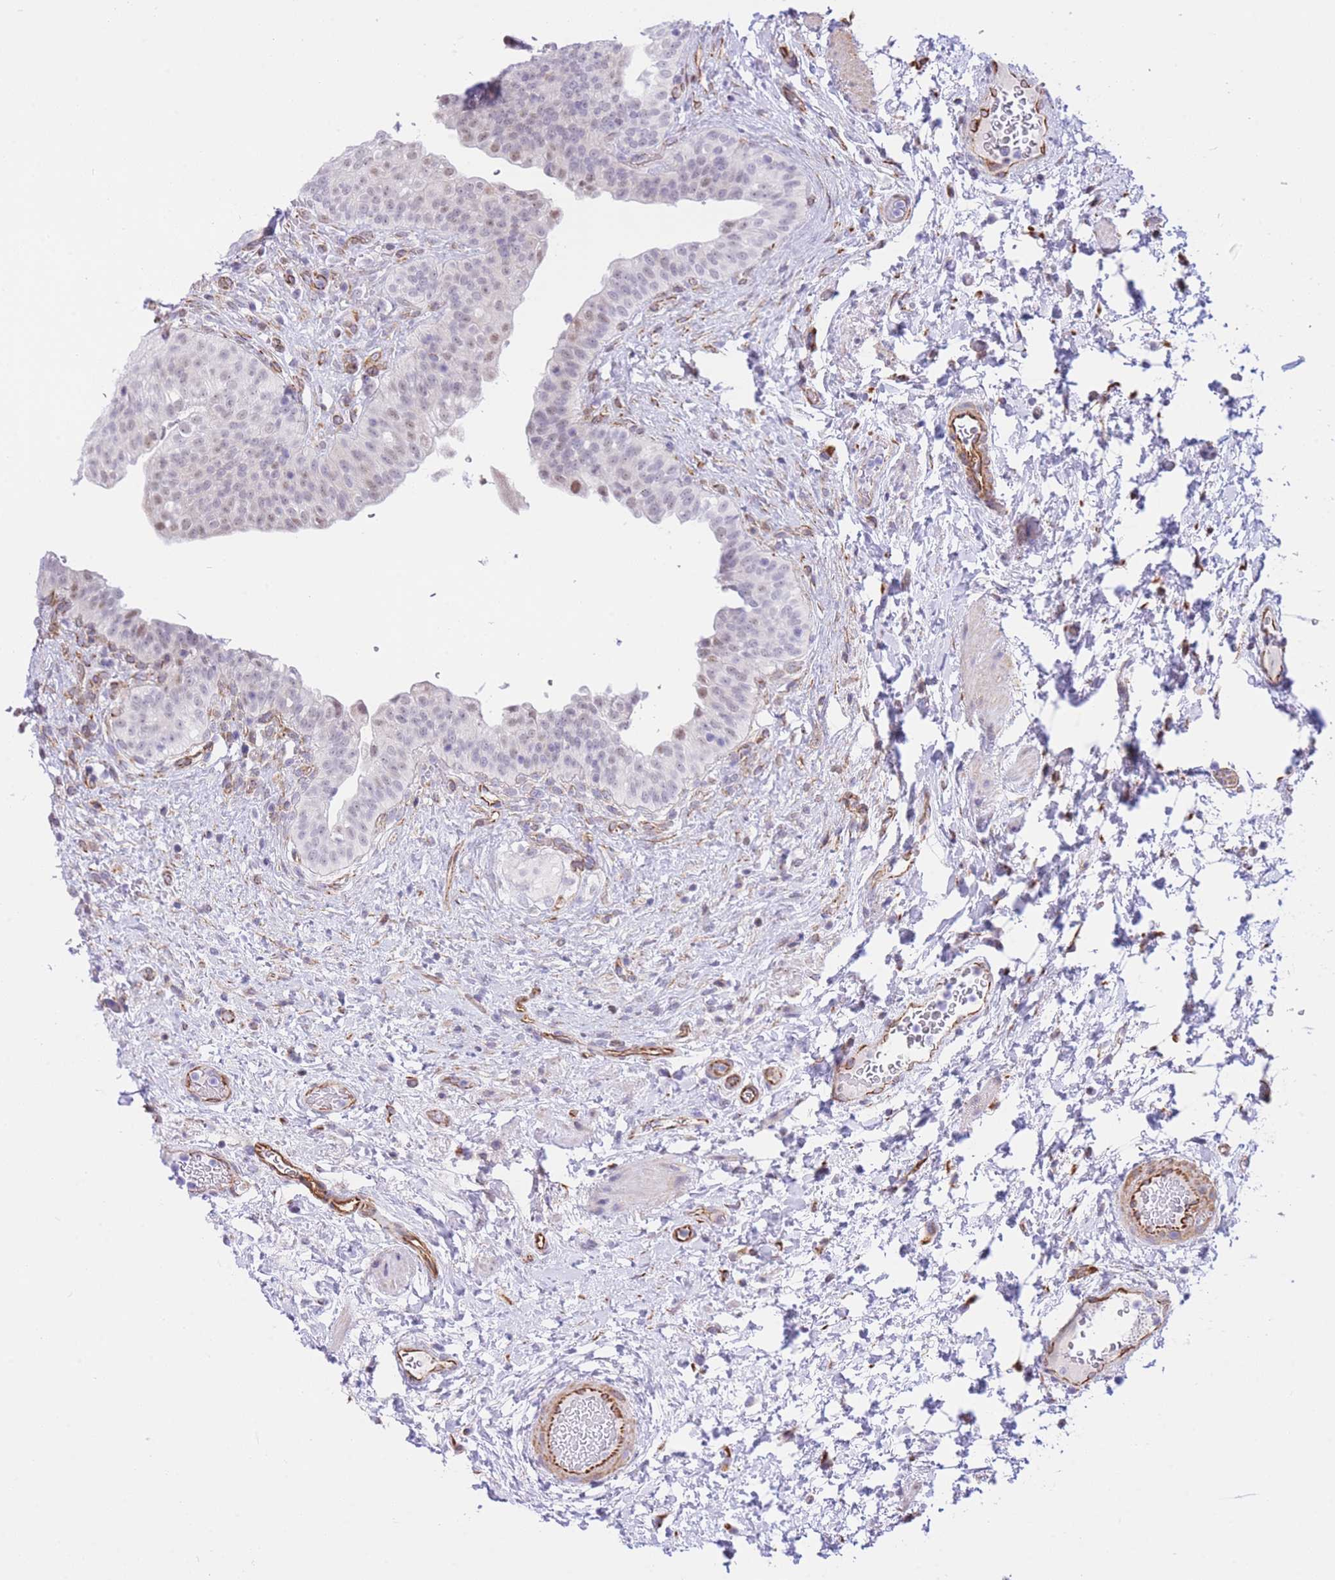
{"staining": {"intensity": "negative", "quantity": "none", "location": "none"}, "tissue": "urinary bladder", "cell_type": "Urothelial cells", "image_type": "normal", "snomed": [{"axis": "morphology", "description": "Normal tissue, NOS"}, {"axis": "topography", "description": "Urinary bladder"}], "caption": "Immunohistochemical staining of unremarkable human urinary bladder reveals no significant staining in urothelial cells. Brightfield microscopy of immunohistochemistry (IHC) stained with DAB (brown) and hematoxylin (blue), captured at high magnification.", "gene": "PSG11", "patient": {"sex": "male", "age": 69}}